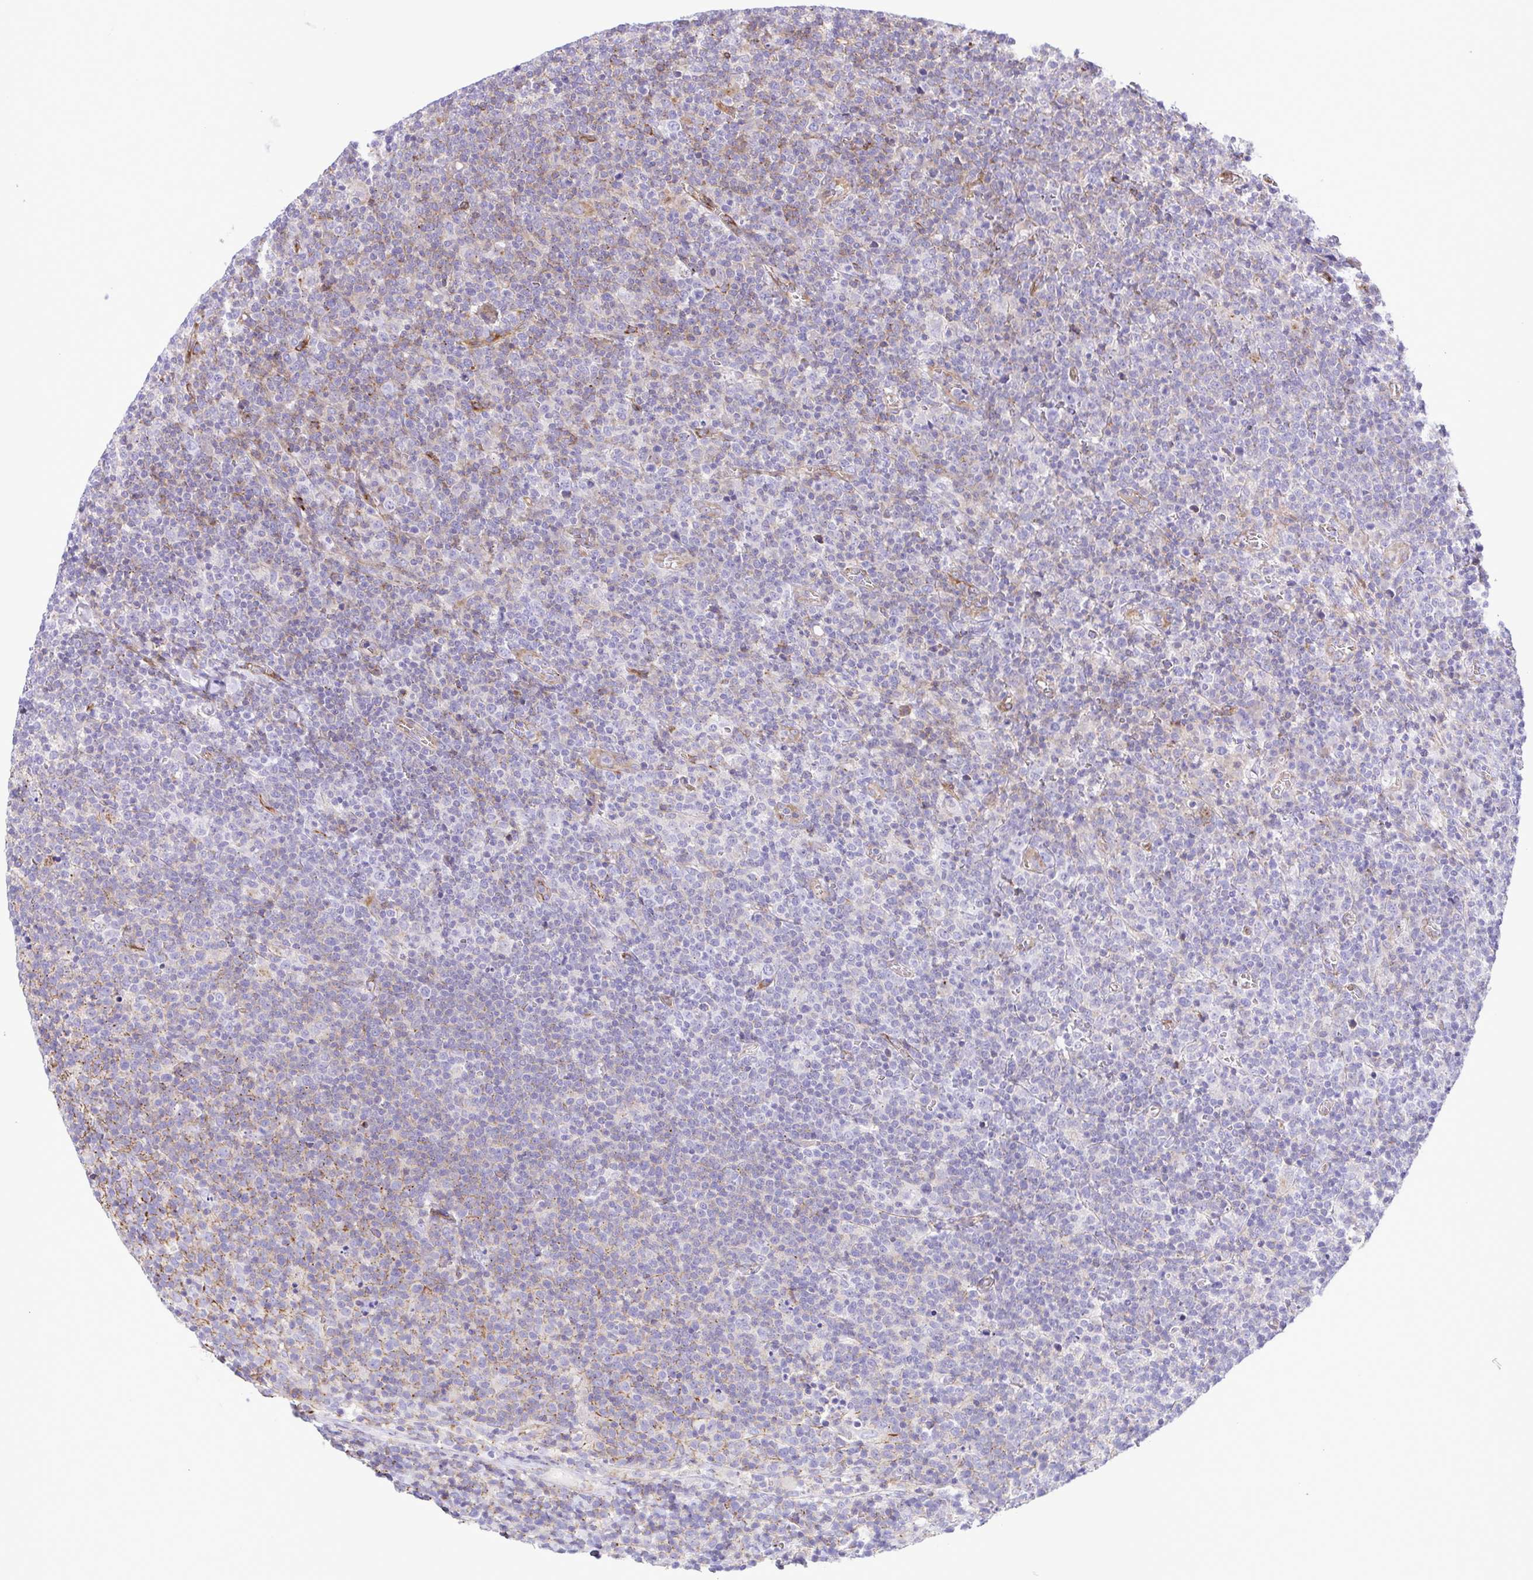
{"staining": {"intensity": "negative", "quantity": "none", "location": "none"}, "tissue": "lymphoma", "cell_type": "Tumor cells", "image_type": "cancer", "snomed": [{"axis": "morphology", "description": "Malignant lymphoma, non-Hodgkin's type, High grade"}, {"axis": "topography", "description": "Lymph node"}], "caption": "A high-resolution micrograph shows IHC staining of high-grade malignant lymphoma, non-Hodgkin's type, which shows no significant staining in tumor cells.", "gene": "FLT1", "patient": {"sex": "male", "age": 61}}